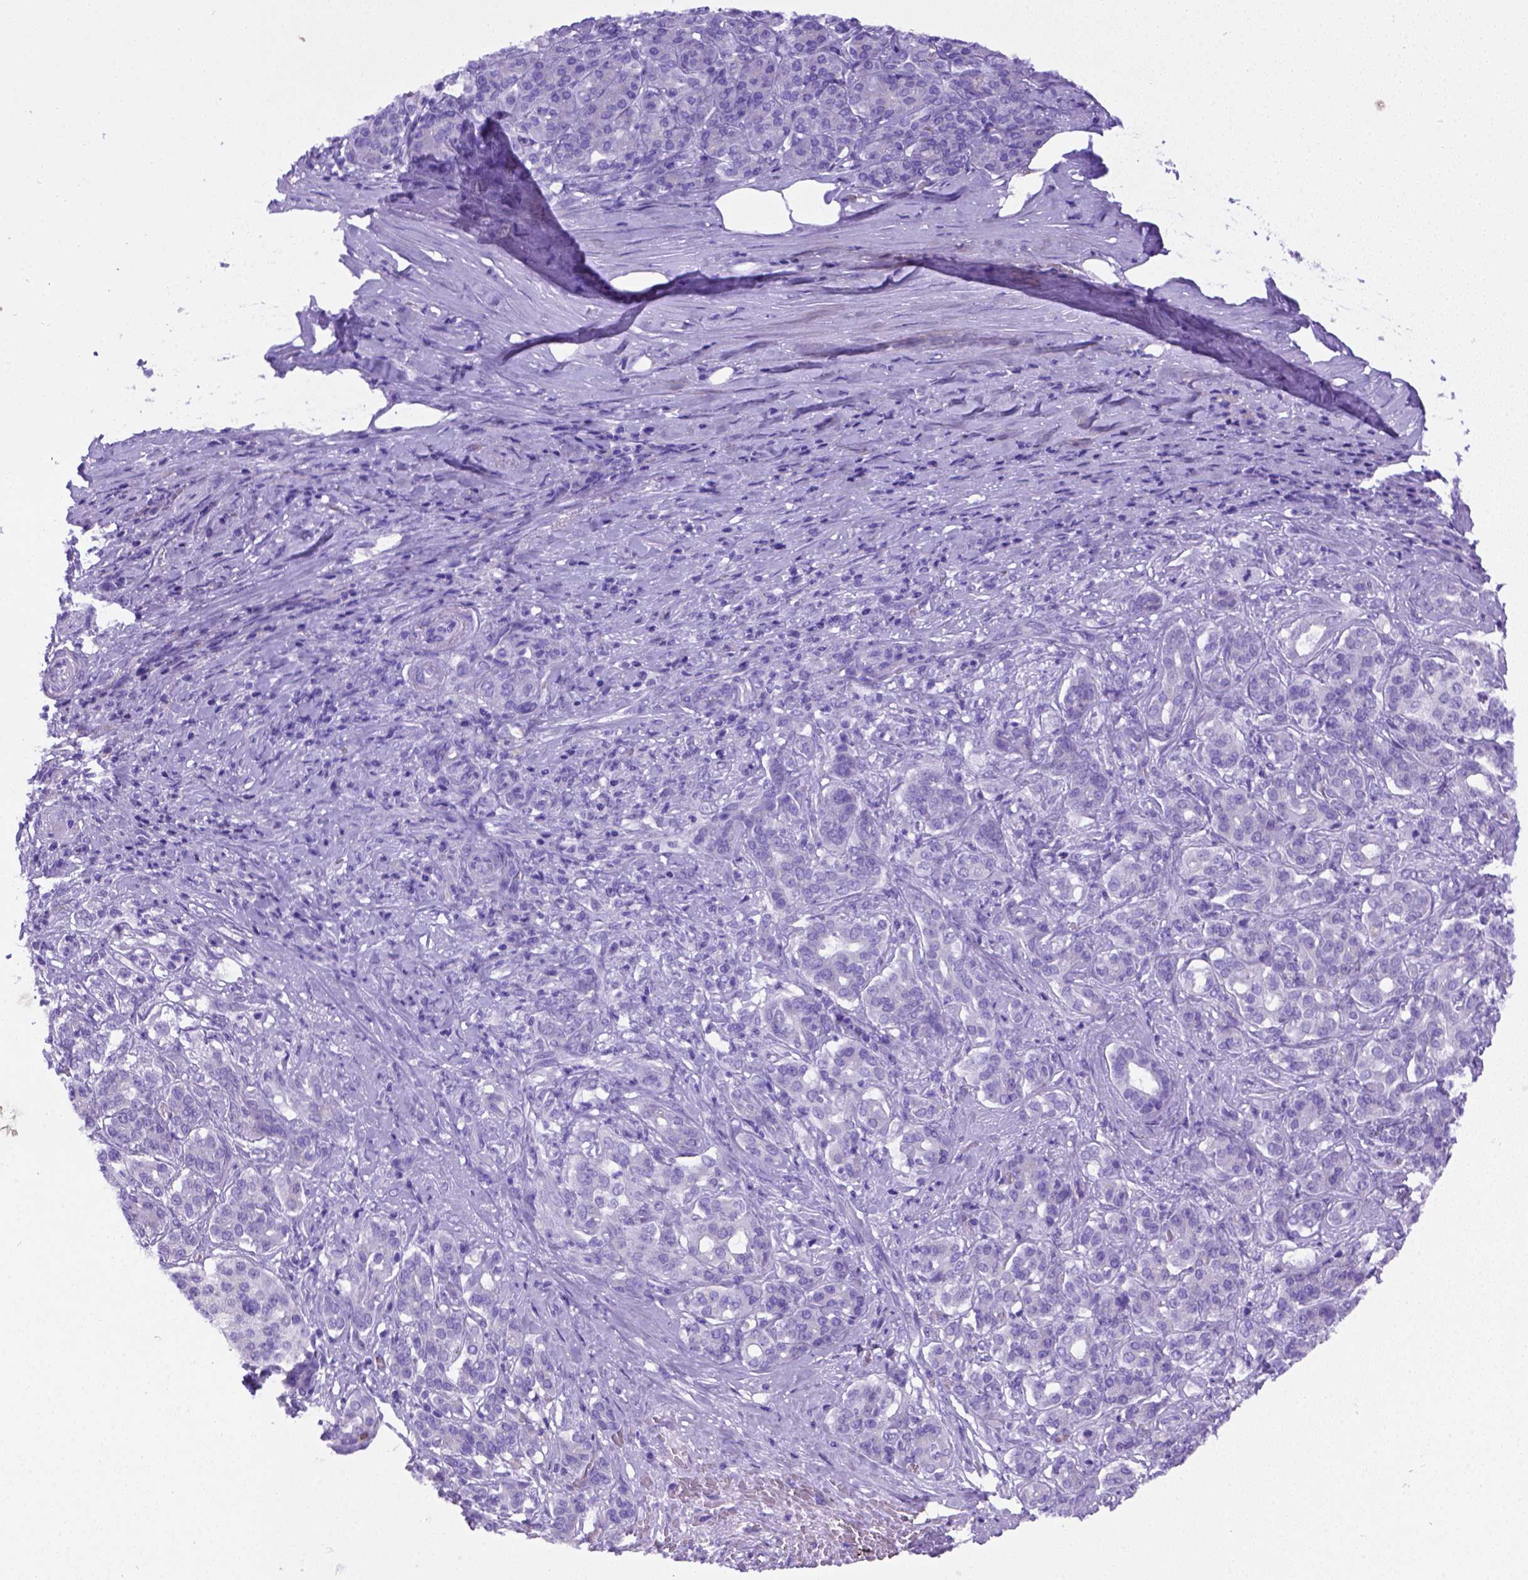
{"staining": {"intensity": "negative", "quantity": "none", "location": "none"}, "tissue": "pancreatic cancer", "cell_type": "Tumor cells", "image_type": "cancer", "snomed": [{"axis": "morphology", "description": "Normal tissue, NOS"}, {"axis": "morphology", "description": "Inflammation, NOS"}, {"axis": "morphology", "description": "Adenocarcinoma, NOS"}, {"axis": "topography", "description": "Pancreas"}], "caption": "Protein analysis of pancreatic cancer exhibits no significant staining in tumor cells. (Stains: DAB IHC with hematoxylin counter stain, Microscopy: brightfield microscopy at high magnification).", "gene": "FOXI1", "patient": {"sex": "male", "age": 57}}